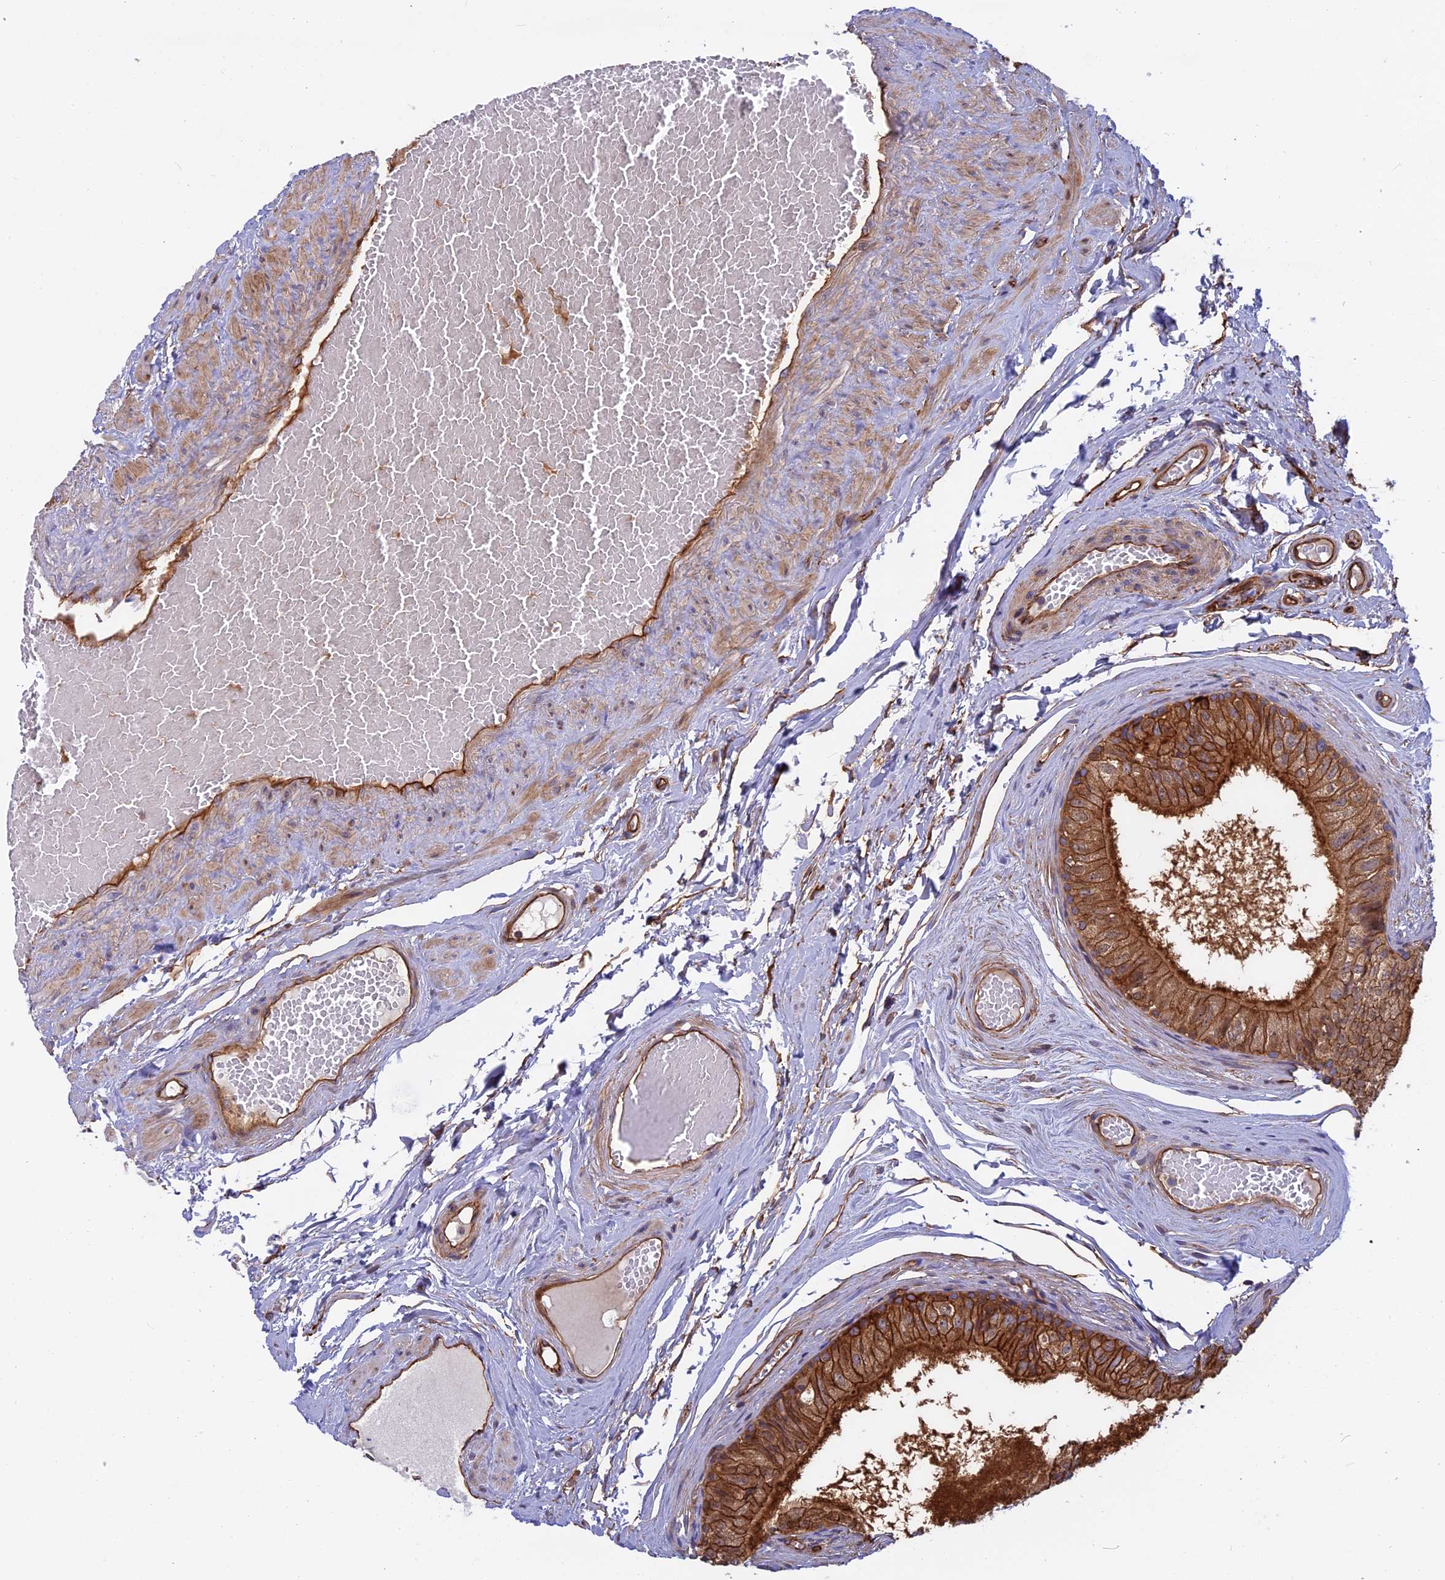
{"staining": {"intensity": "strong", "quantity": ">75%", "location": "cytoplasmic/membranous"}, "tissue": "epididymis", "cell_type": "Glandular cells", "image_type": "normal", "snomed": [{"axis": "morphology", "description": "Normal tissue, NOS"}, {"axis": "topography", "description": "Epididymis"}], "caption": "Immunohistochemical staining of normal epididymis exhibits >75% levels of strong cytoplasmic/membranous protein expression in about >75% of glandular cells.", "gene": "CNBD2", "patient": {"sex": "male", "age": 79}}